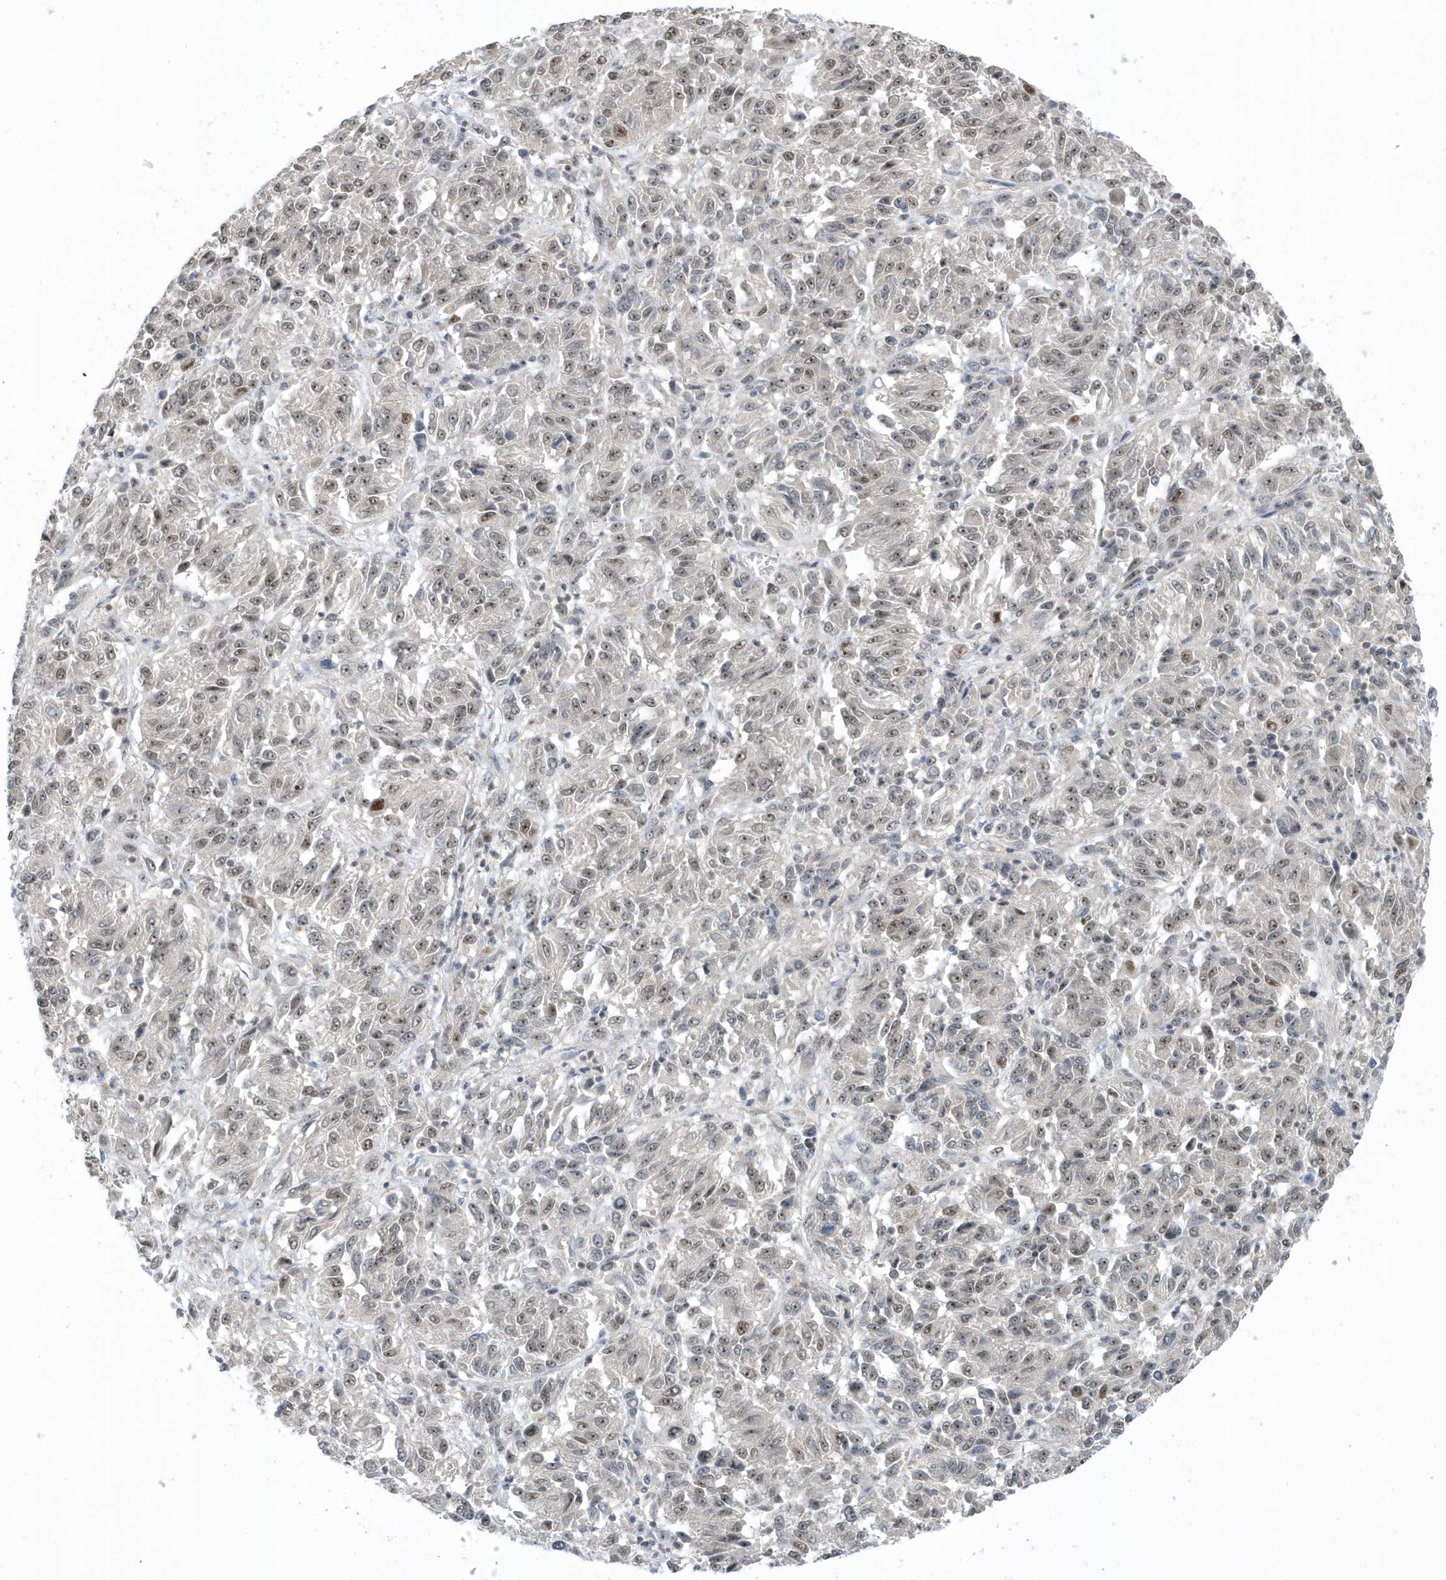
{"staining": {"intensity": "weak", "quantity": ">75%", "location": "nuclear"}, "tissue": "melanoma", "cell_type": "Tumor cells", "image_type": "cancer", "snomed": [{"axis": "morphology", "description": "Malignant melanoma, Metastatic site"}, {"axis": "topography", "description": "Lung"}], "caption": "Malignant melanoma (metastatic site) tissue shows weak nuclear positivity in about >75% of tumor cells, visualized by immunohistochemistry.", "gene": "ZNF740", "patient": {"sex": "male", "age": 64}}